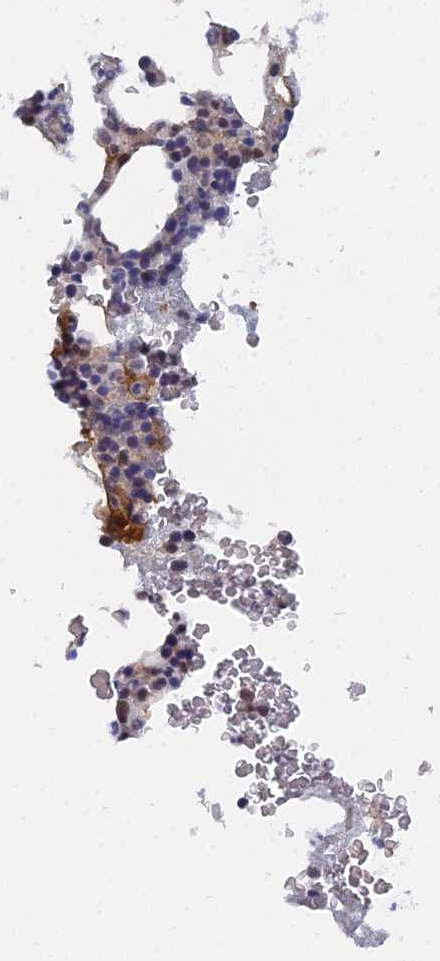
{"staining": {"intensity": "moderate", "quantity": "25%-75%", "location": "nuclear"}, "tissue": "bone marrow", "cell_type": "Hematopoietic cells", "image_type": "normal", "snomed": [{"axis": "morphology", "description": "Normal tissue, NOS"}, {"axis": "morphology", "description": "Inflammation, NOS"}, {"axis": "topography", "description": "Bone marrow"}], "caption": "A high-resolution histopathology image shows immunohistochemistry (IHC) staining of unremarkable bone marrow, which displays moderate nuclear expression in about 25%-75% of hematopoietic cells. (Brightfield microscopy of DAB IHC at high magnification).", "gene": "CCDC85A", "patient": {"sex": "female", "age": 78}}